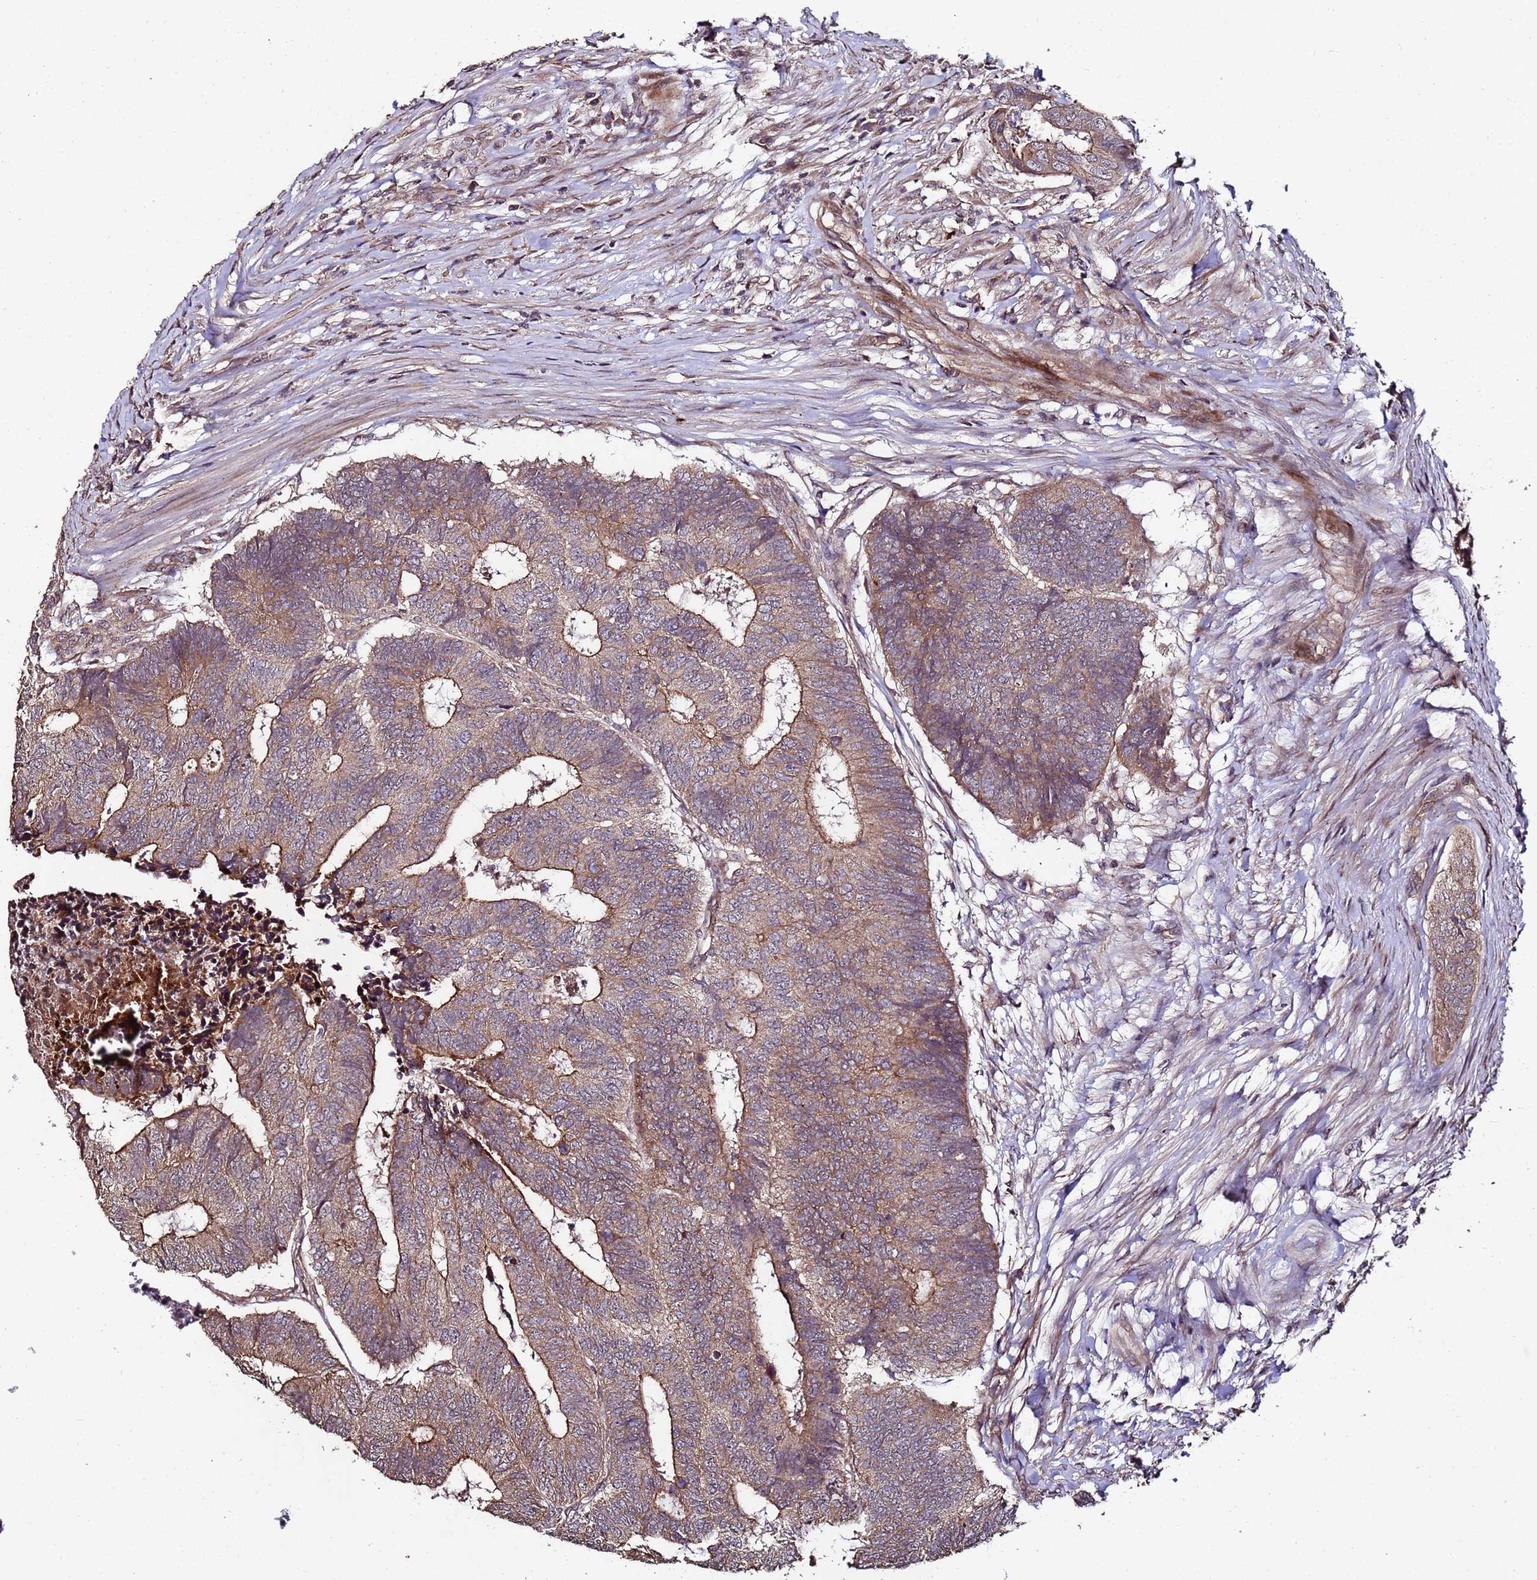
{"staining": {"intensity": "moderate", "quantity": ">75%", "location": "cytoplasmic/membranous"}, "tissue": "colorectal cancer", "cell_type": "Tumor cells", "image_type": "cancer", "snomed": [{"axis": "morphology", "description": "Adenocarcinoma, NOS"}, {"axis": "topography", "description": "Colon"}], "caption": "Tumor cells demonstrate medium levels of moderate cytoplasmic/membranous positivity in about >75% of cells in colorectal cancer (adenocarcinoma). Using DAB (3,3'-diaminobenzidine) (brown) and hematoxylin (blue) stains, captured at high magnification using brightfield microscopy.", "gene": "PRODH", "patient": {"sex": "female", "age": 67}}